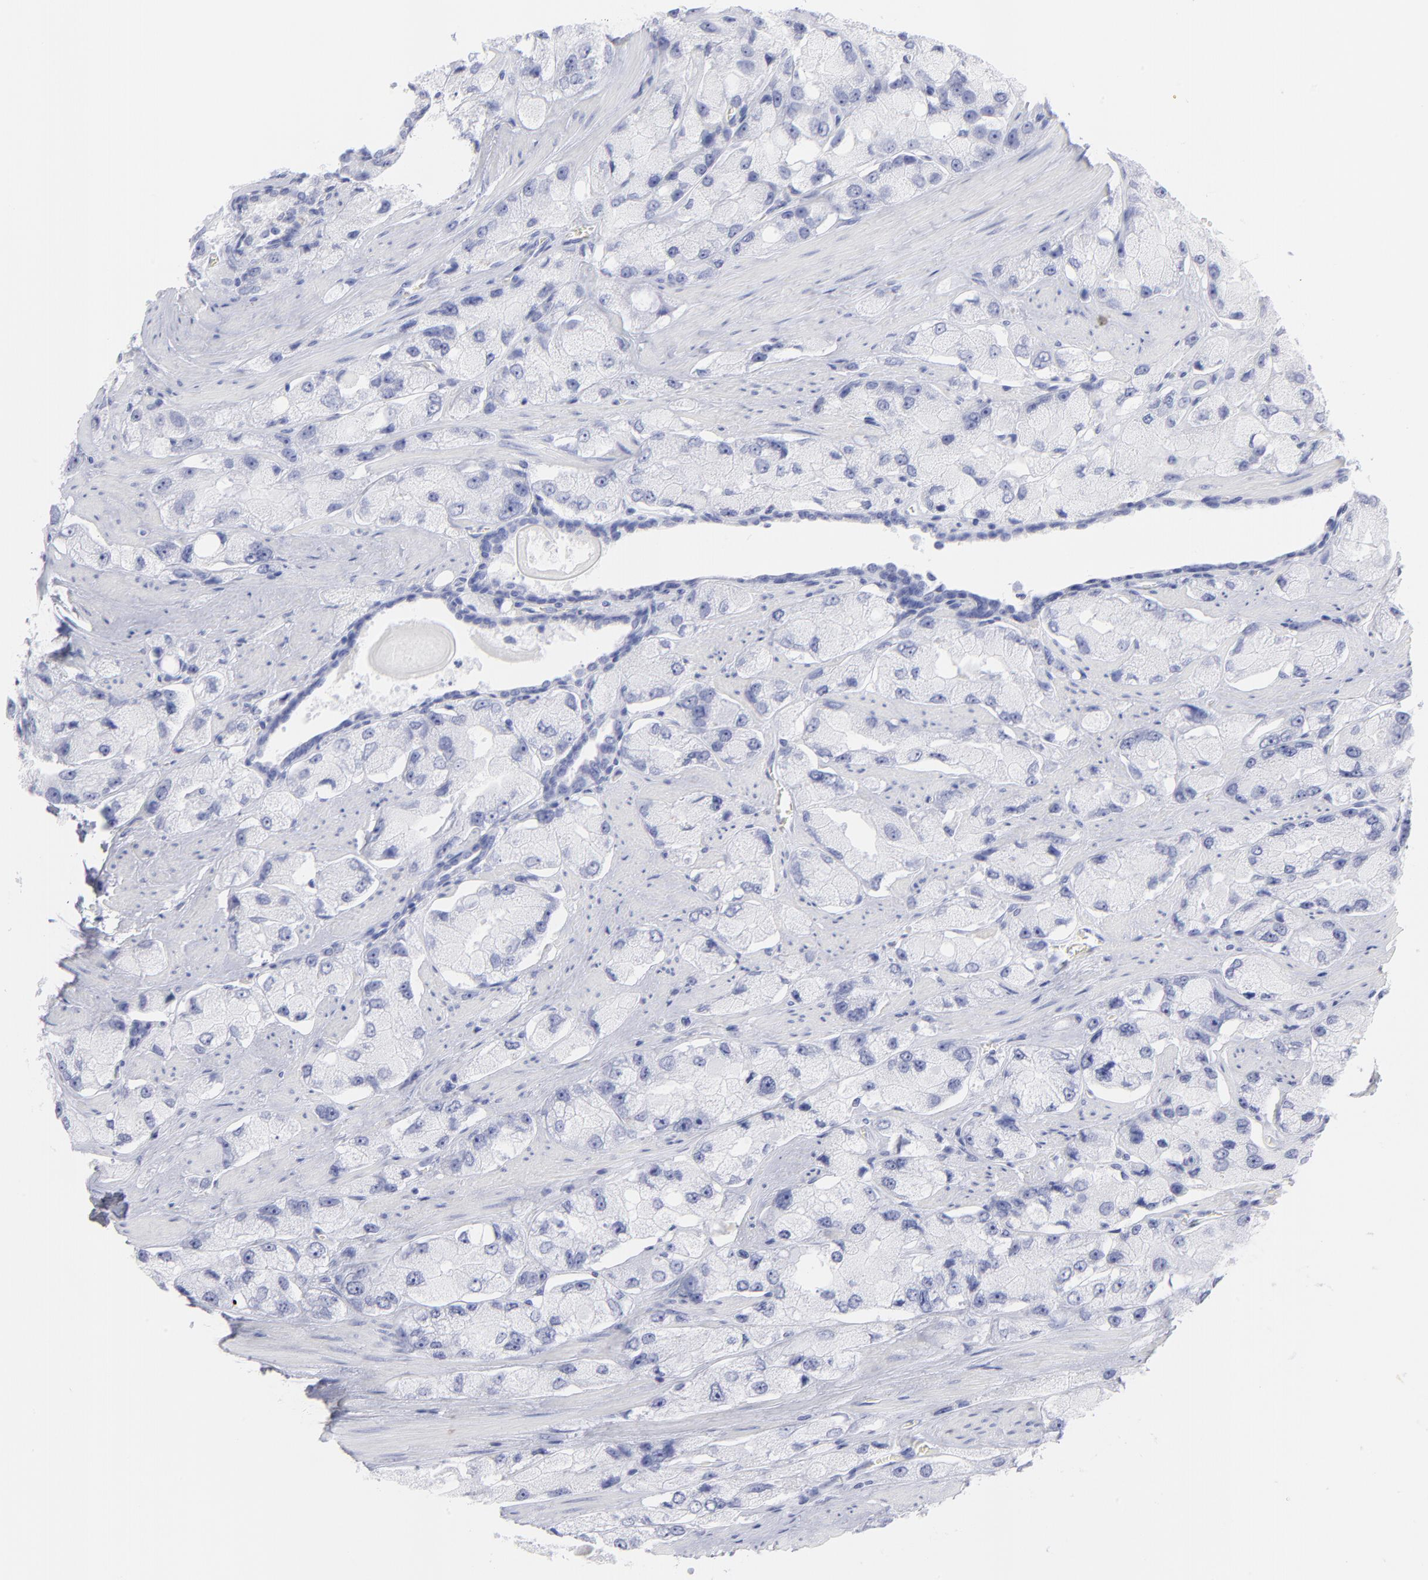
{"staining": {"intensity": "negative", "quantity": "none", "location": "none"}, "tissue": "prostate cancer", "cell_type": "Tumor cells", "image_type": "cancer", "snomed": [{"axis": "morphology", "description": "Adenocarcinoma, High grade"}, {"axis": "topography", "description": "Prostate"}], "caption": "DAB immunohistochemical staining of prostate cancer (adenocarcinoma (high-grade)) exhibits no significant expression in tumor cells. Nuclei are stained in blue.", "gene": "F13B", "patient": {"sex": "male", "age": 58}}